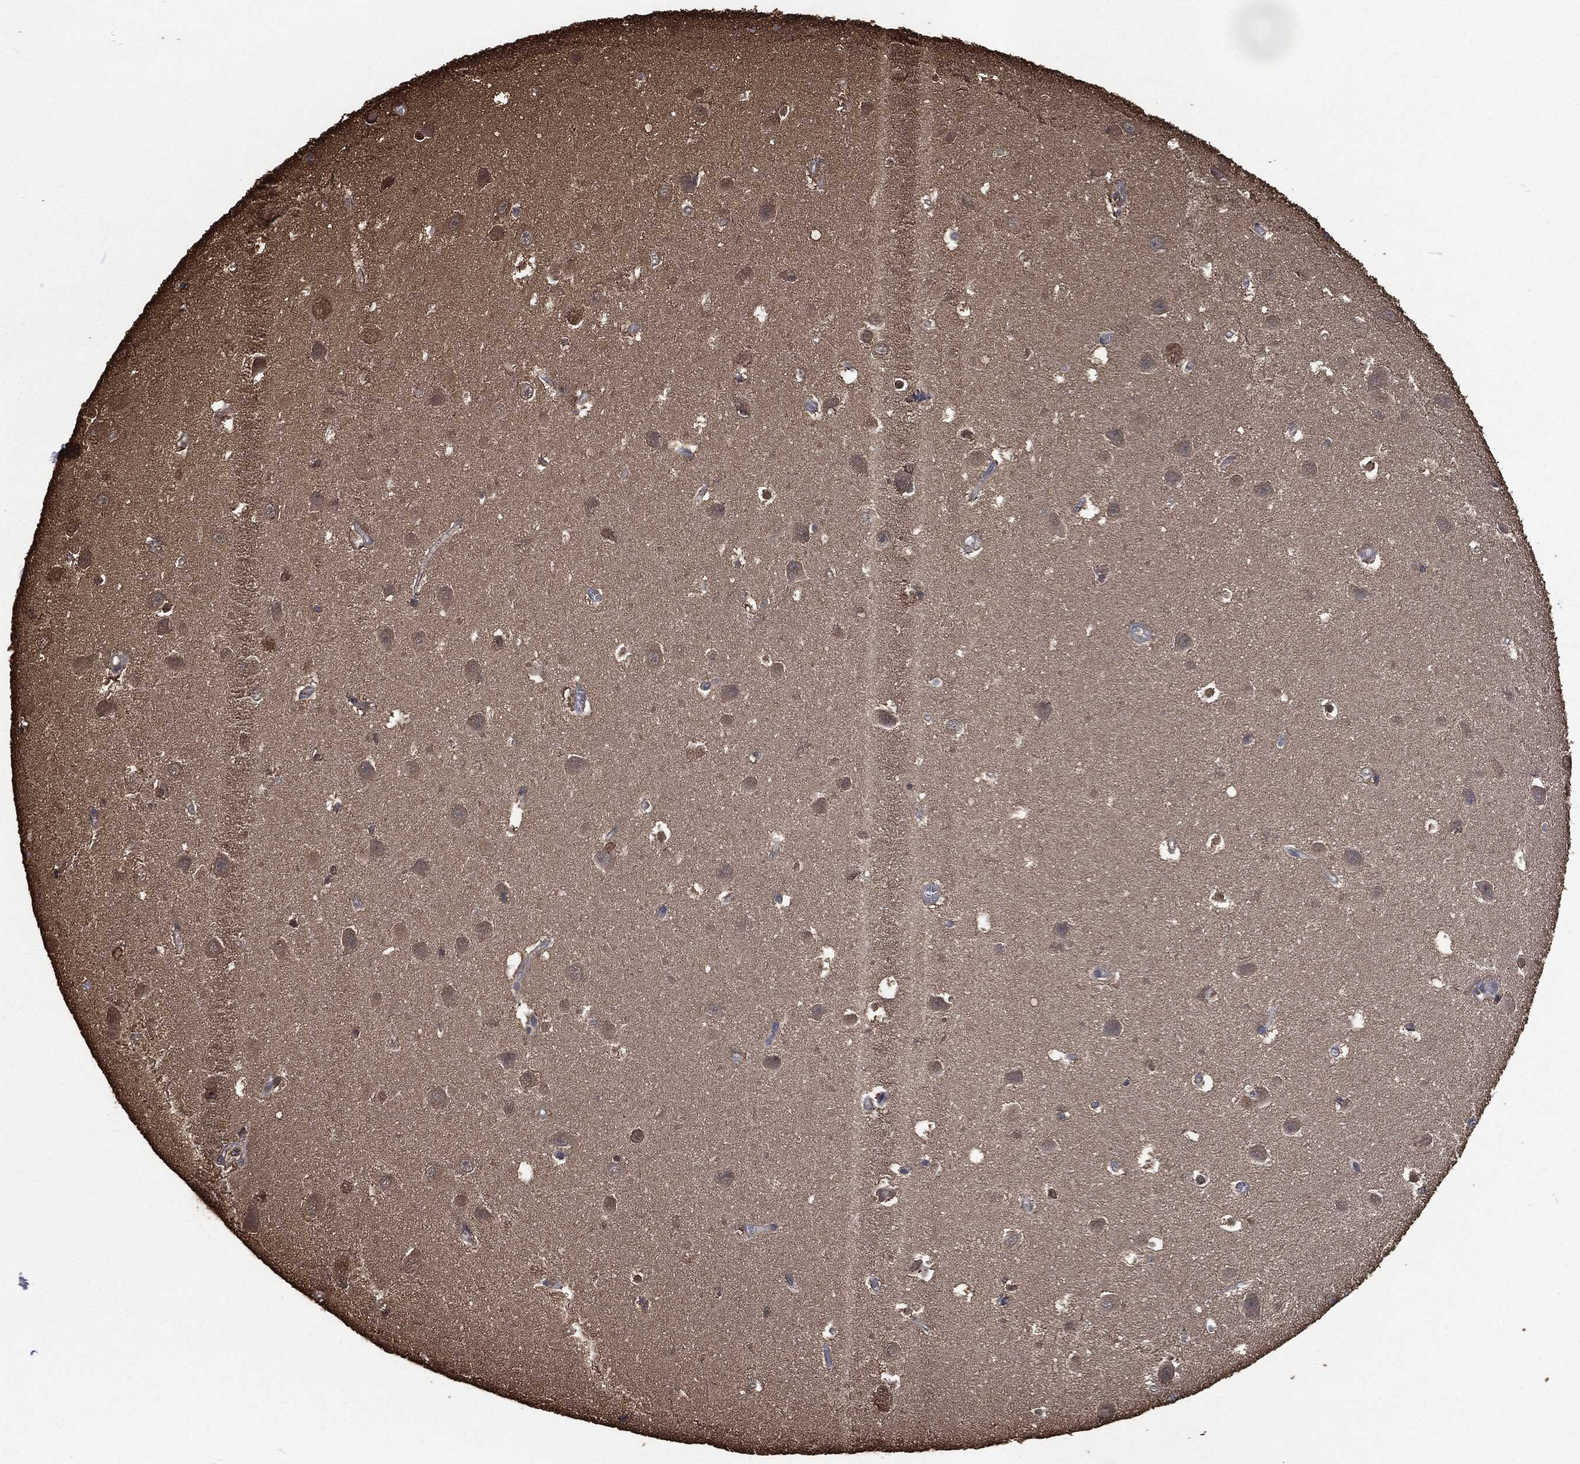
{"staining": {"intensity": "moderate", "quantity": "<25%", "location": "cytoplasmic/membranous"}, "tissue": "hippocampus", "cell_type": "Glial cells", "image_type": "normal", "snomed": [{"axis": "morphology", "description": "Normal tissue, NOS"}, {"axis": "topography", "description": "Hippocampus"}], "caption": "The immunohistochemical stain labels moderate cytoplasmic/membranous expression in glial cells of normal hippocampus.", "gene": "PRDX4", "patient": {"sex": "female", "age": 64}}